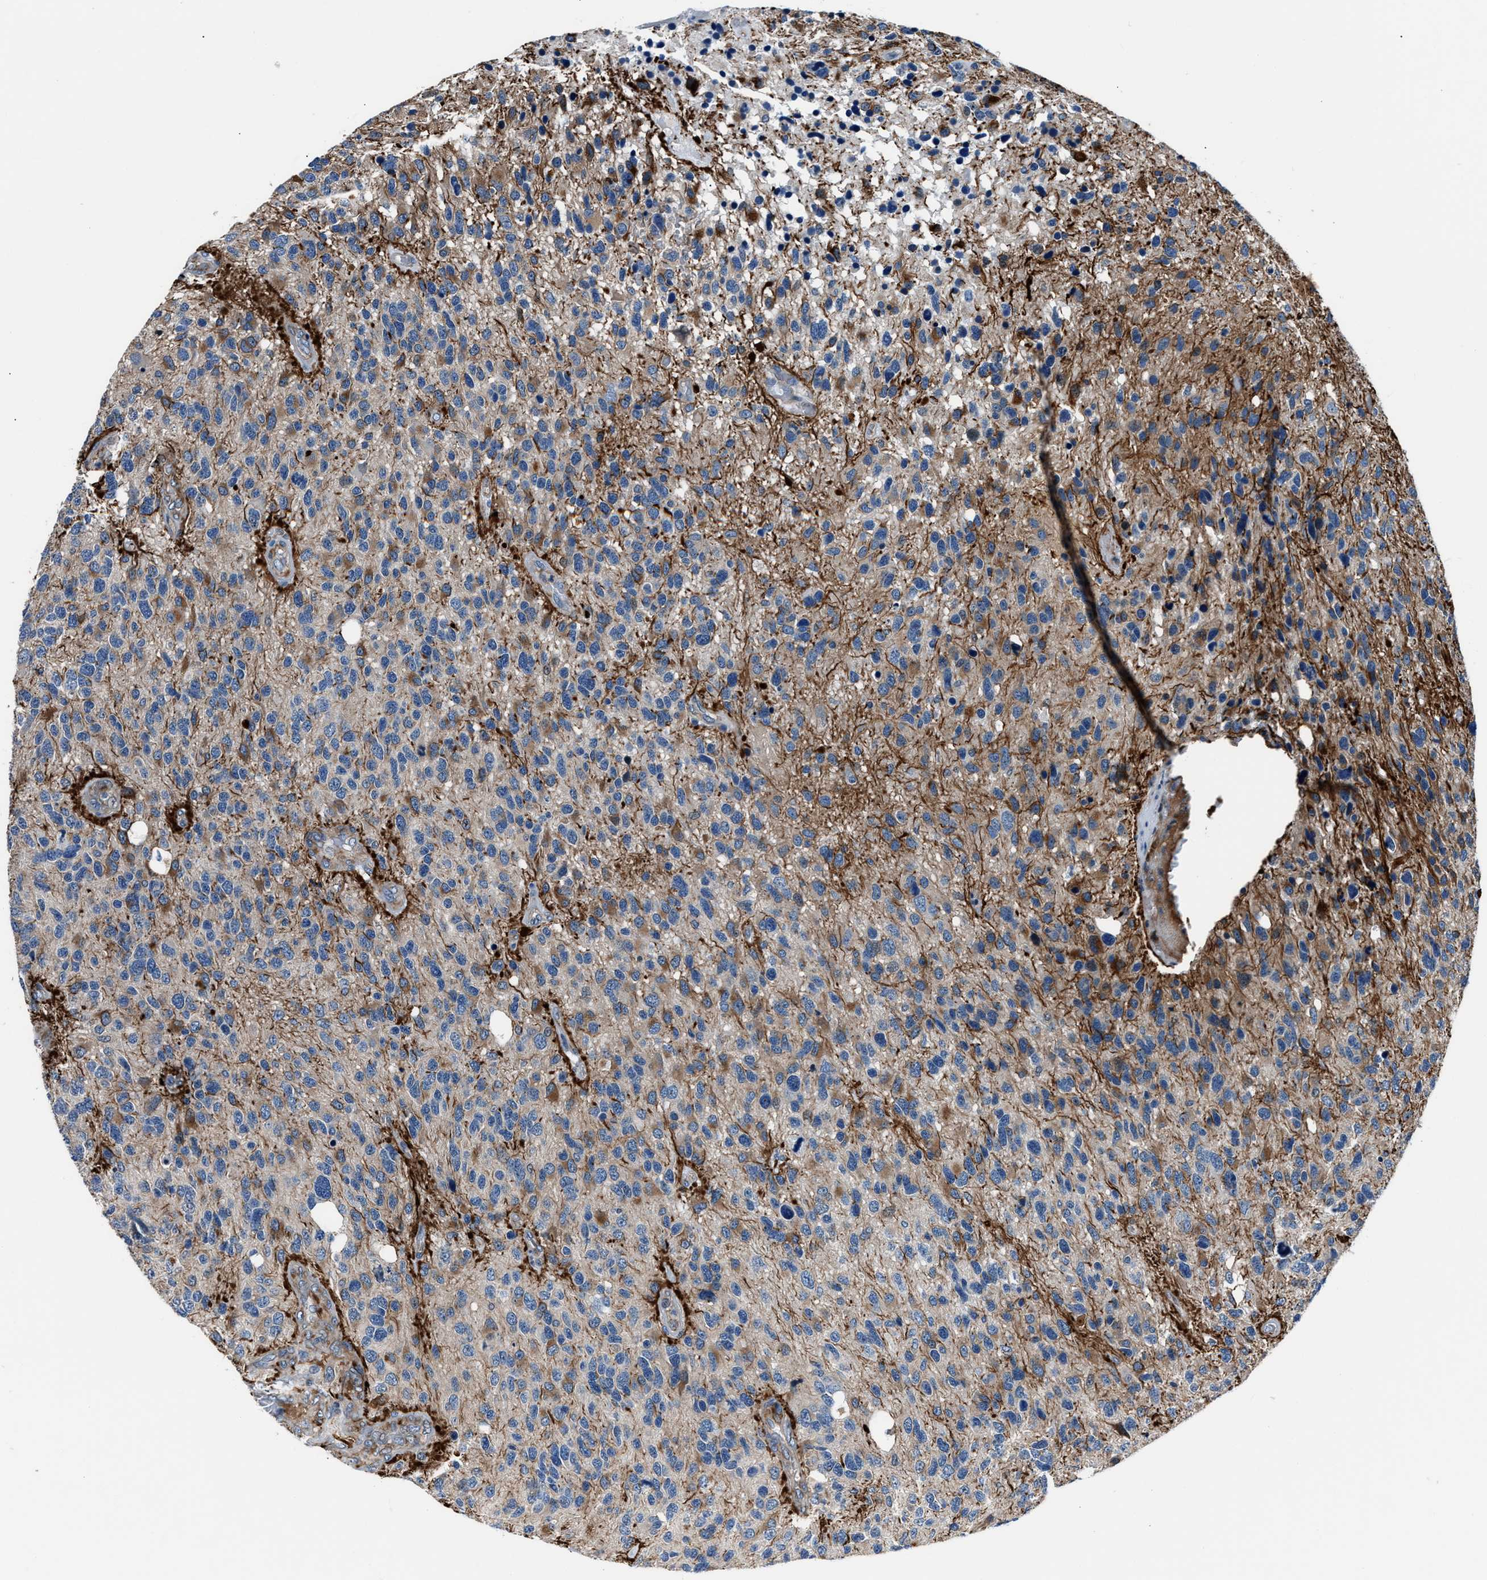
{"staining": {"intensity": "moderate", "quantity": "<25%", "location": "cytoplasmic/membranous"}, "tissue": "glioma", "cell_type": "Tumor cells", "image_type": "cancer", "snomed": [{"axis": "morphology", "description": "Glioma, malignant, High grade"}, {"axis": "topography", "description": "Brain"}], "caption": "Human high-grade glioma (malignant) stained with a brown dye exhibits moderate cytoplasmic/membranous positive positivity in approximately <25% of tumor cells.", "gene": "MPDZ", "patient": {"sex": "female", "age": 58}}